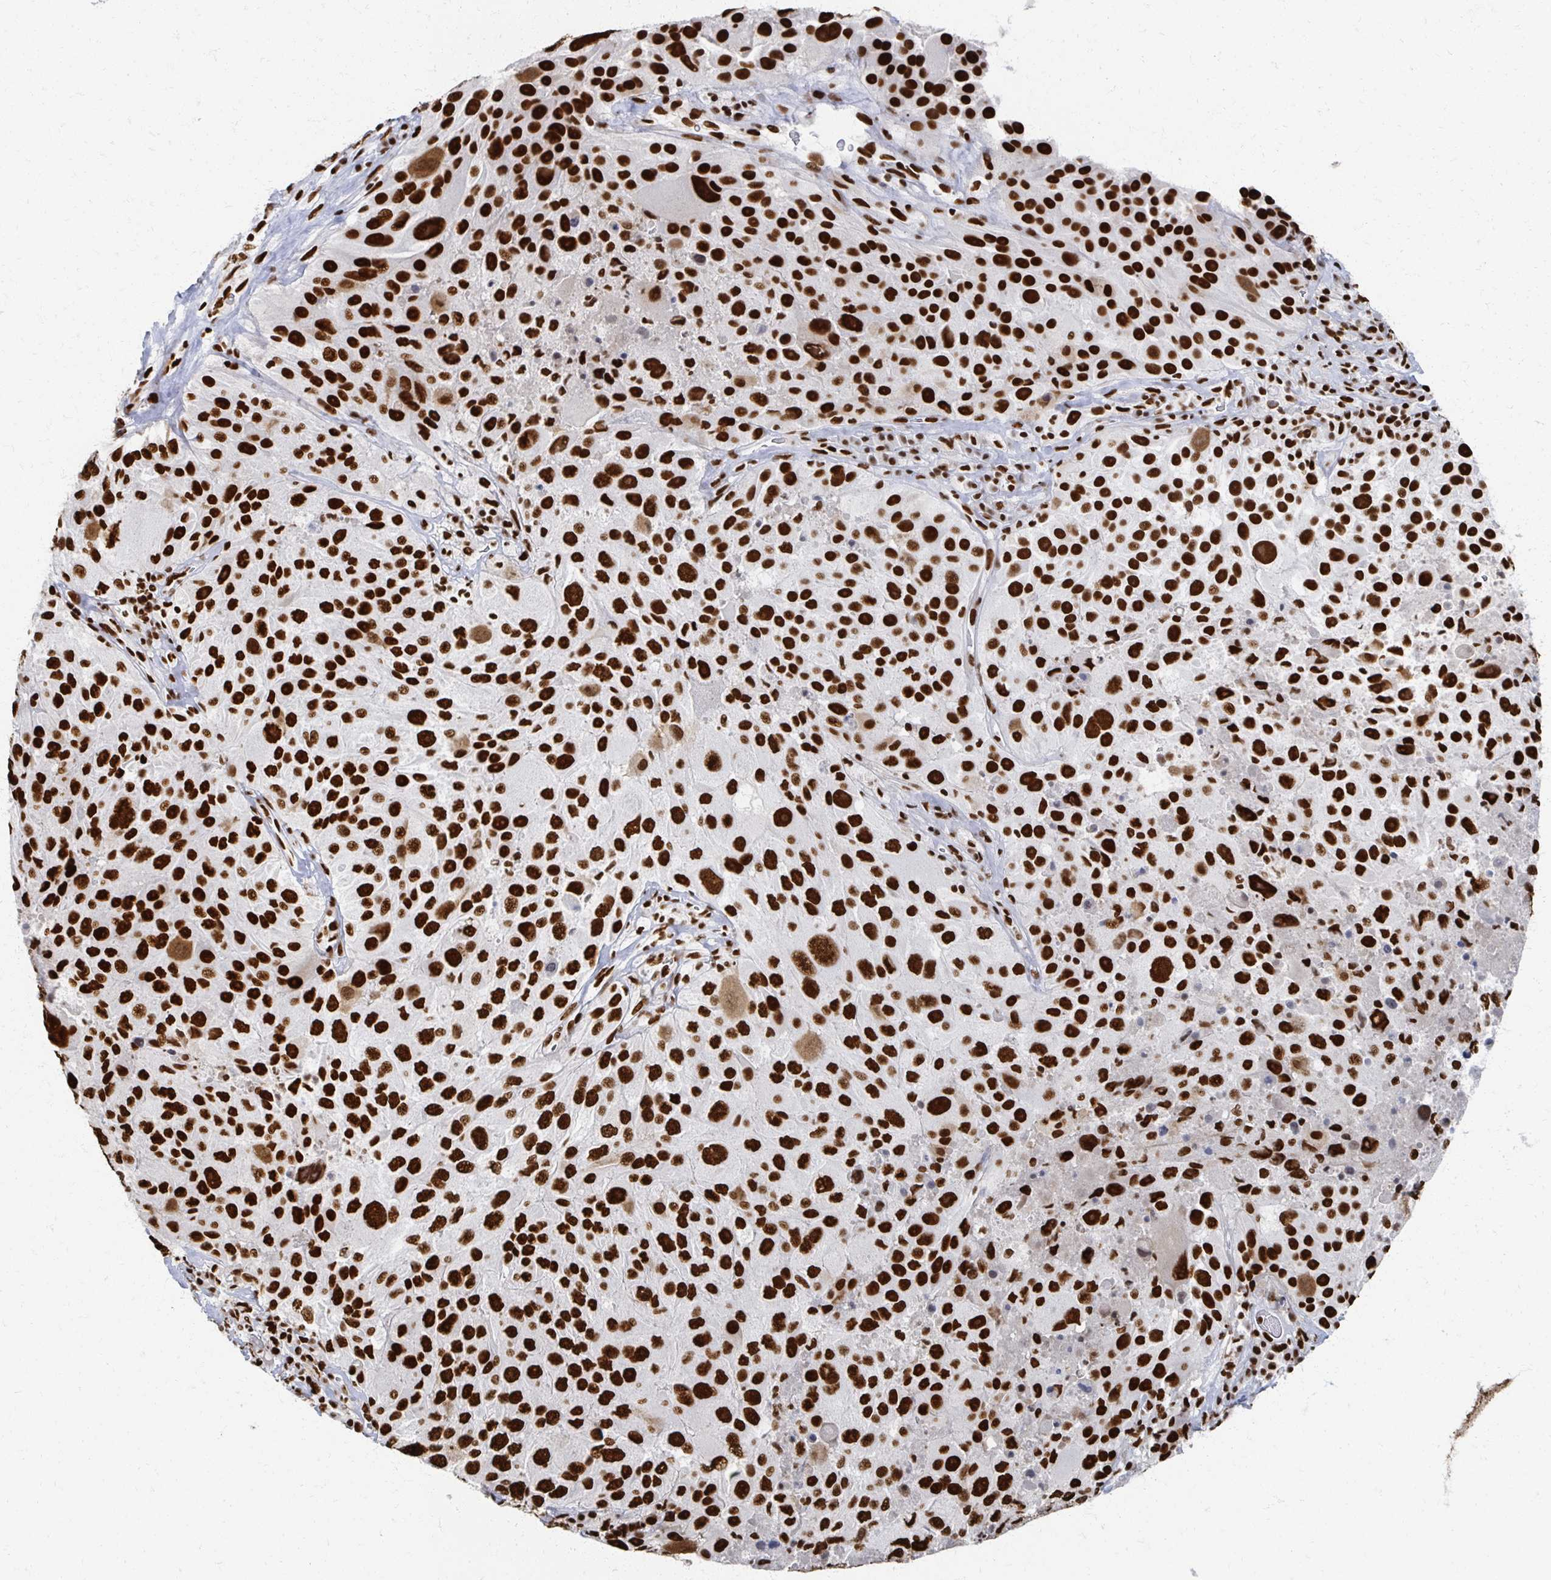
{"staining": {"intensity": "strong", "quantity": ">75%", "location": "nuclear"}, "tissue": "melanoma", "cell_type": "Tumor cells", "image_type": "cancer", "snomed": [{"axis": "morphology", "description": "Malignant melanoma, Metastatic site"}, {"axis": "topography", "description": "Lymph node"}], "caption": "Melanoma was stained to show a protein in brown. There is high levels of strong nuclear staining in approximately >75% of tumor cells.", "gene": "RBBP7", "patient": {"sex": "male", "age": 62}}